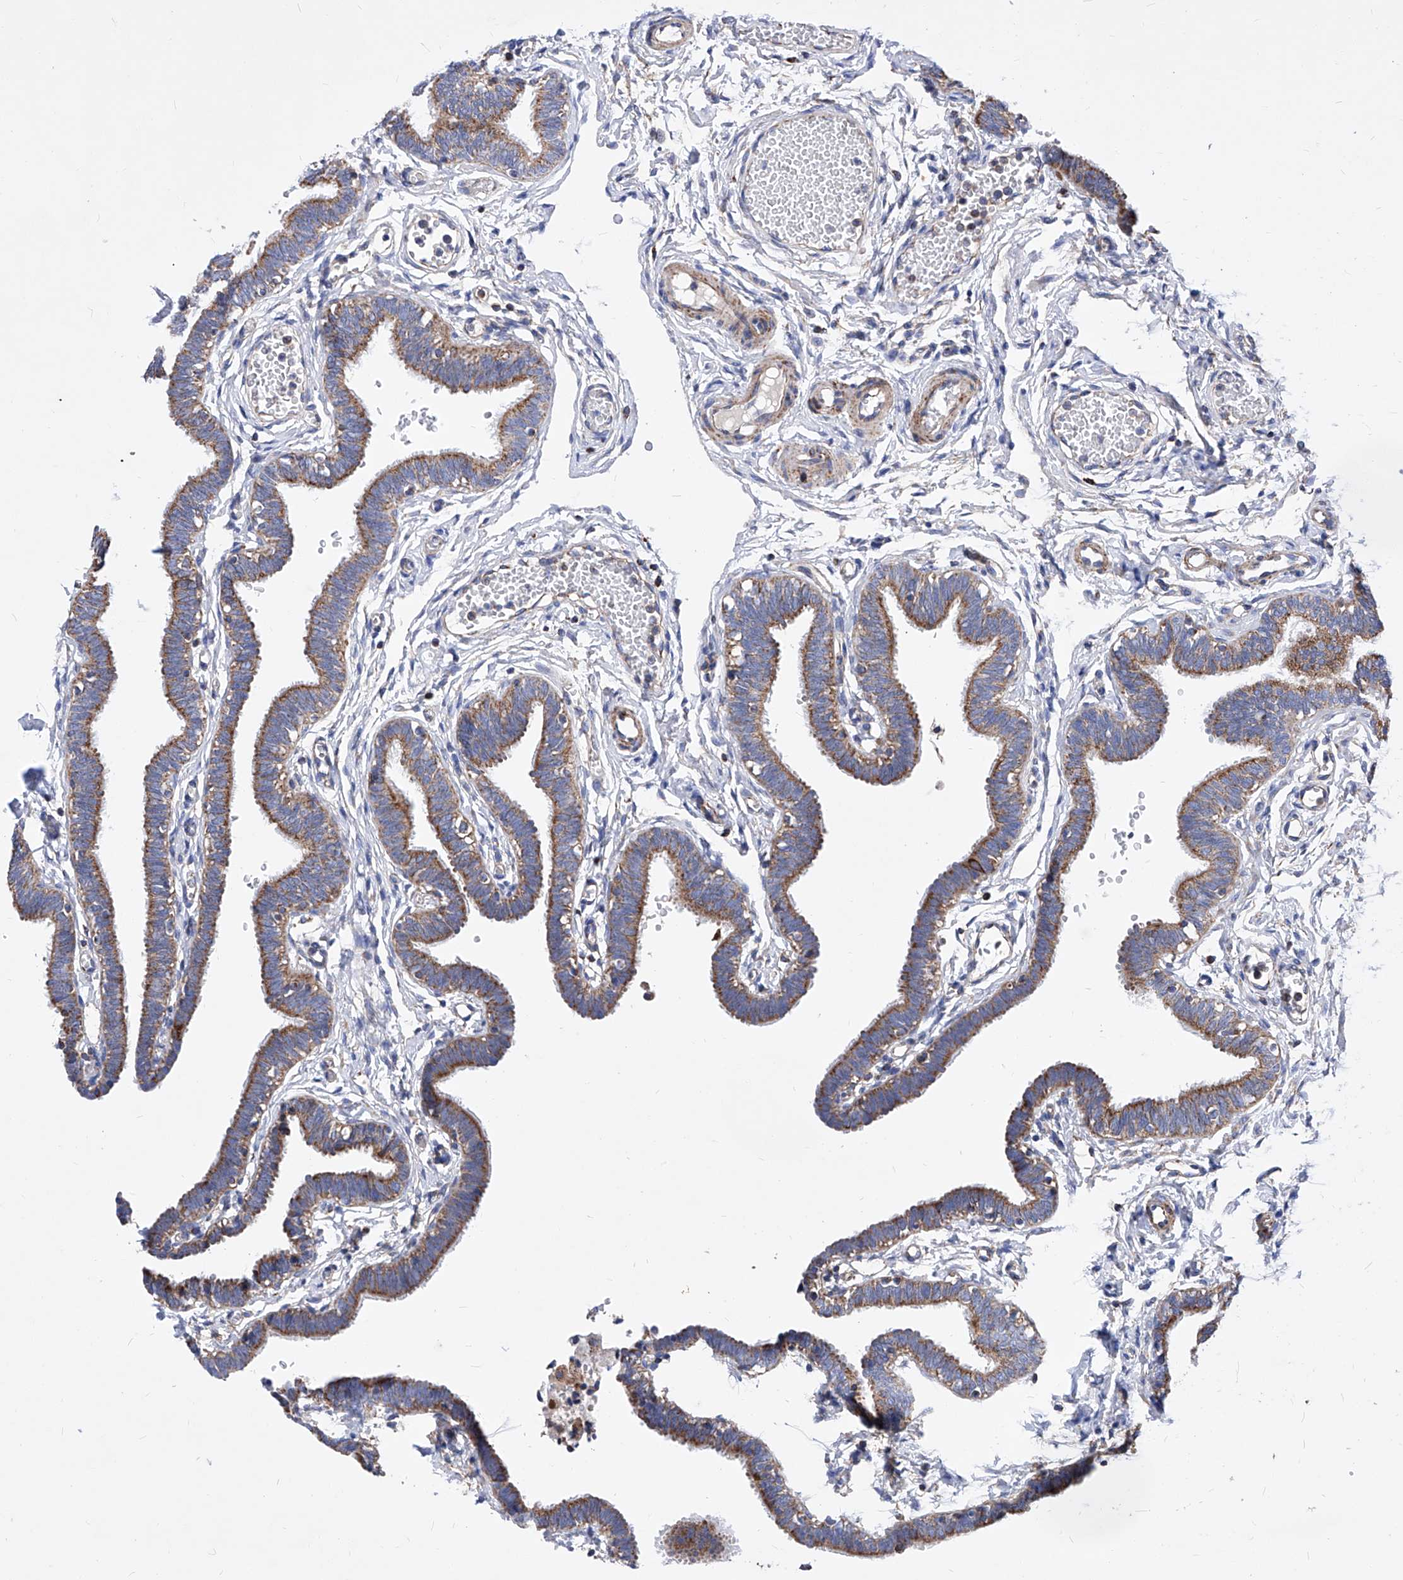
{"staining": {"intensity": "moderate", "quantity": ">75%", "location": "cytoplasmic/membranous"}, "tissue": "fallopian tube", "cell_type": "Glandular cells", "image_type": "normal", "snomed": [{"axis": "morphology", "description": "Normal tissue, NOS"}, {"axis": "topography", "description": "Fallopian tube"}, {"axis": "topography", "description": "Ovary"}], "caption": "The immunohistochemical stain highlights moderate cytoplasmic/membranous positivity in glandular cells of unremarkable fallopian tube.", "gene": "HRNR", "patient": {"sex": "female", "age": 23}}